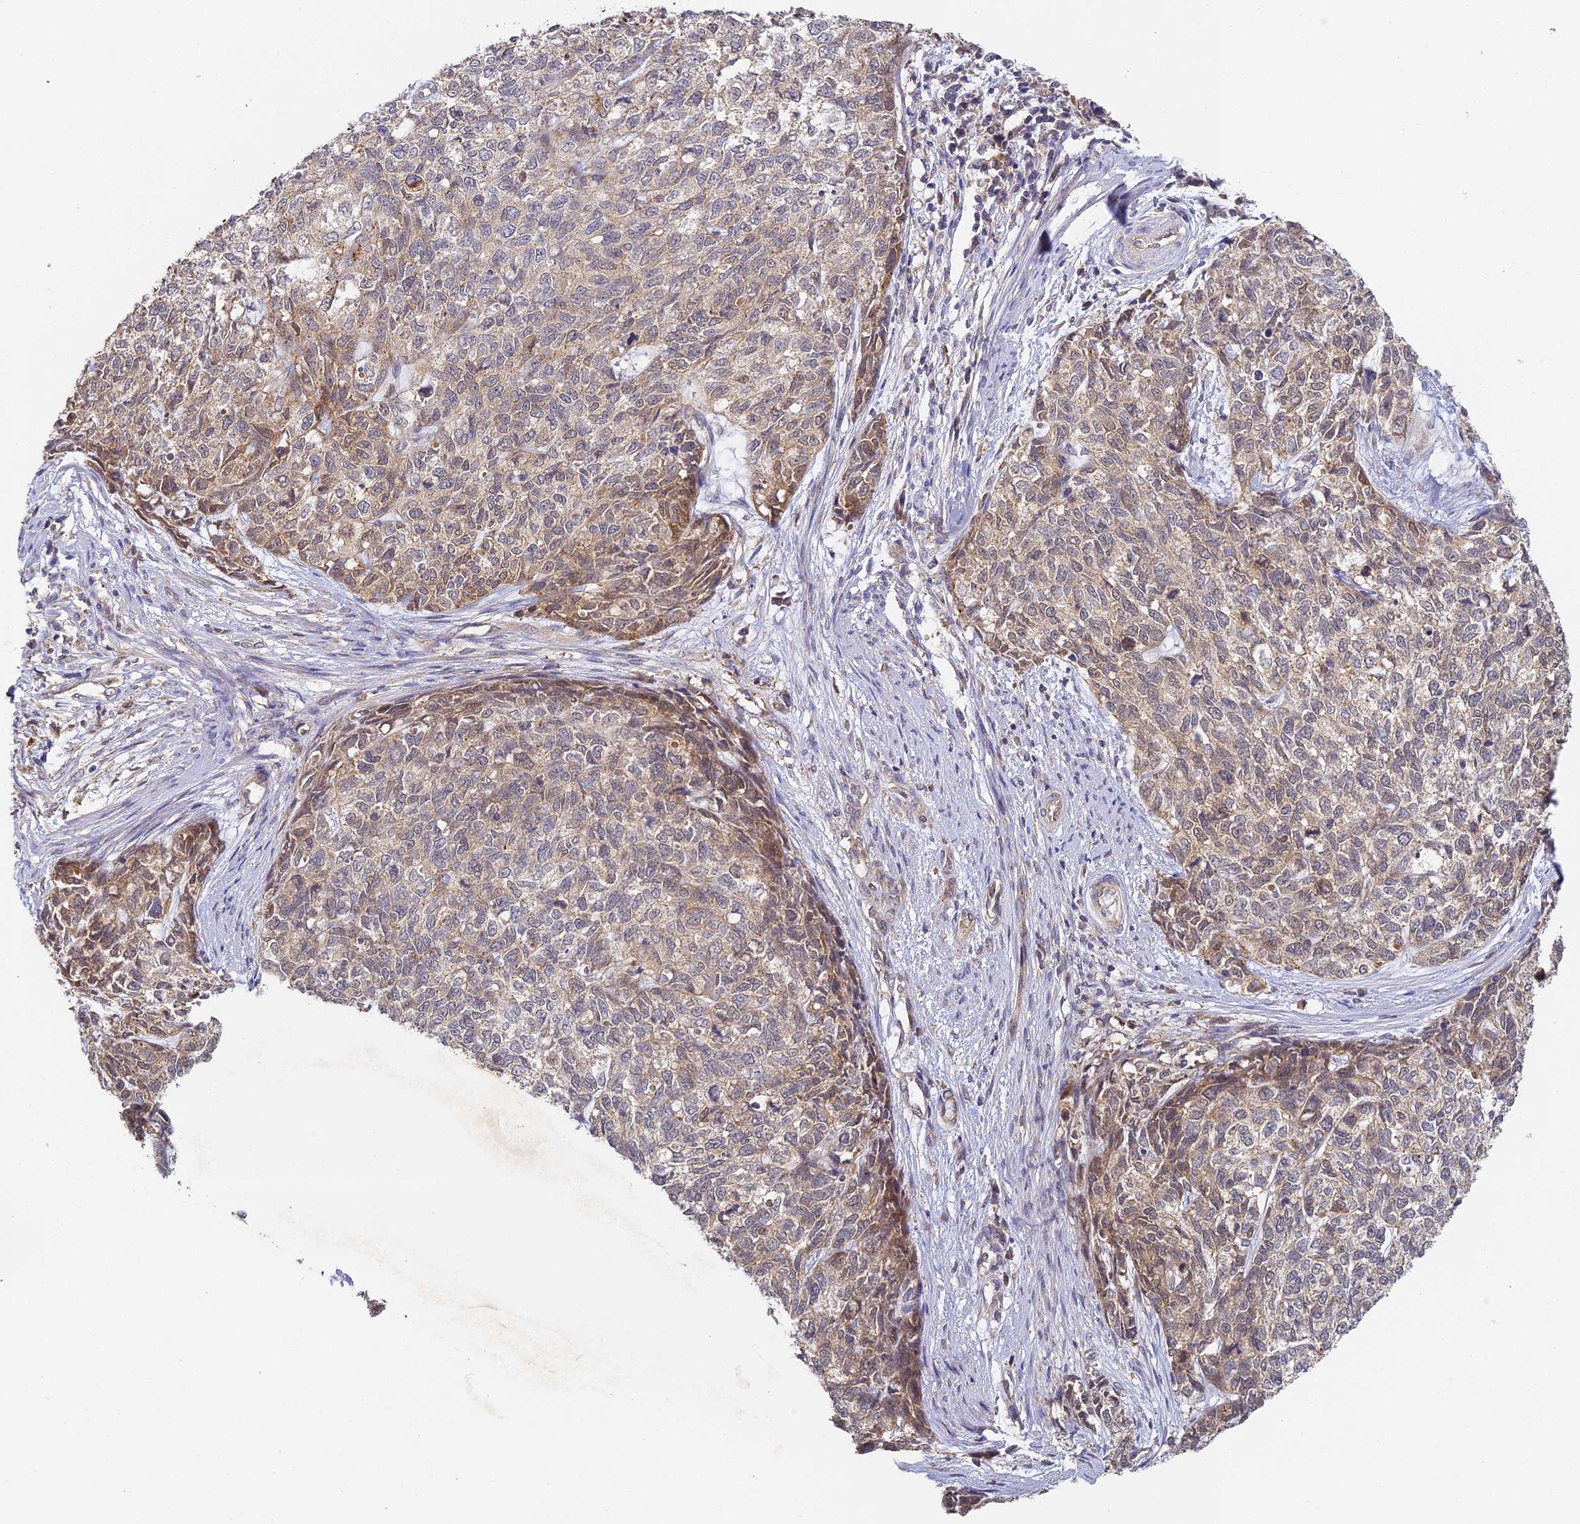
{"staining": {"intensity": "moderate", "quantity": "<25%", "location": "cytoplasmic/membranous"}, "tissue": "cervical cancer", "cell_type": "Tumor cells", "image_type": "cancer", "snomed": [{"axis": "morphology", "description": "Squamous cell carcinoma, NOS"}, {"axis": "topography", "description": "Cervix"}], "caption": "A photomicrograph of cervical cancer (squamous cell carcinoma) stained for a protein reveals moderate cytoplasmic/membranous brown staining in tumor cells.", "gene": "YAE1", "patient": {"sex": "female", "age": 63}}